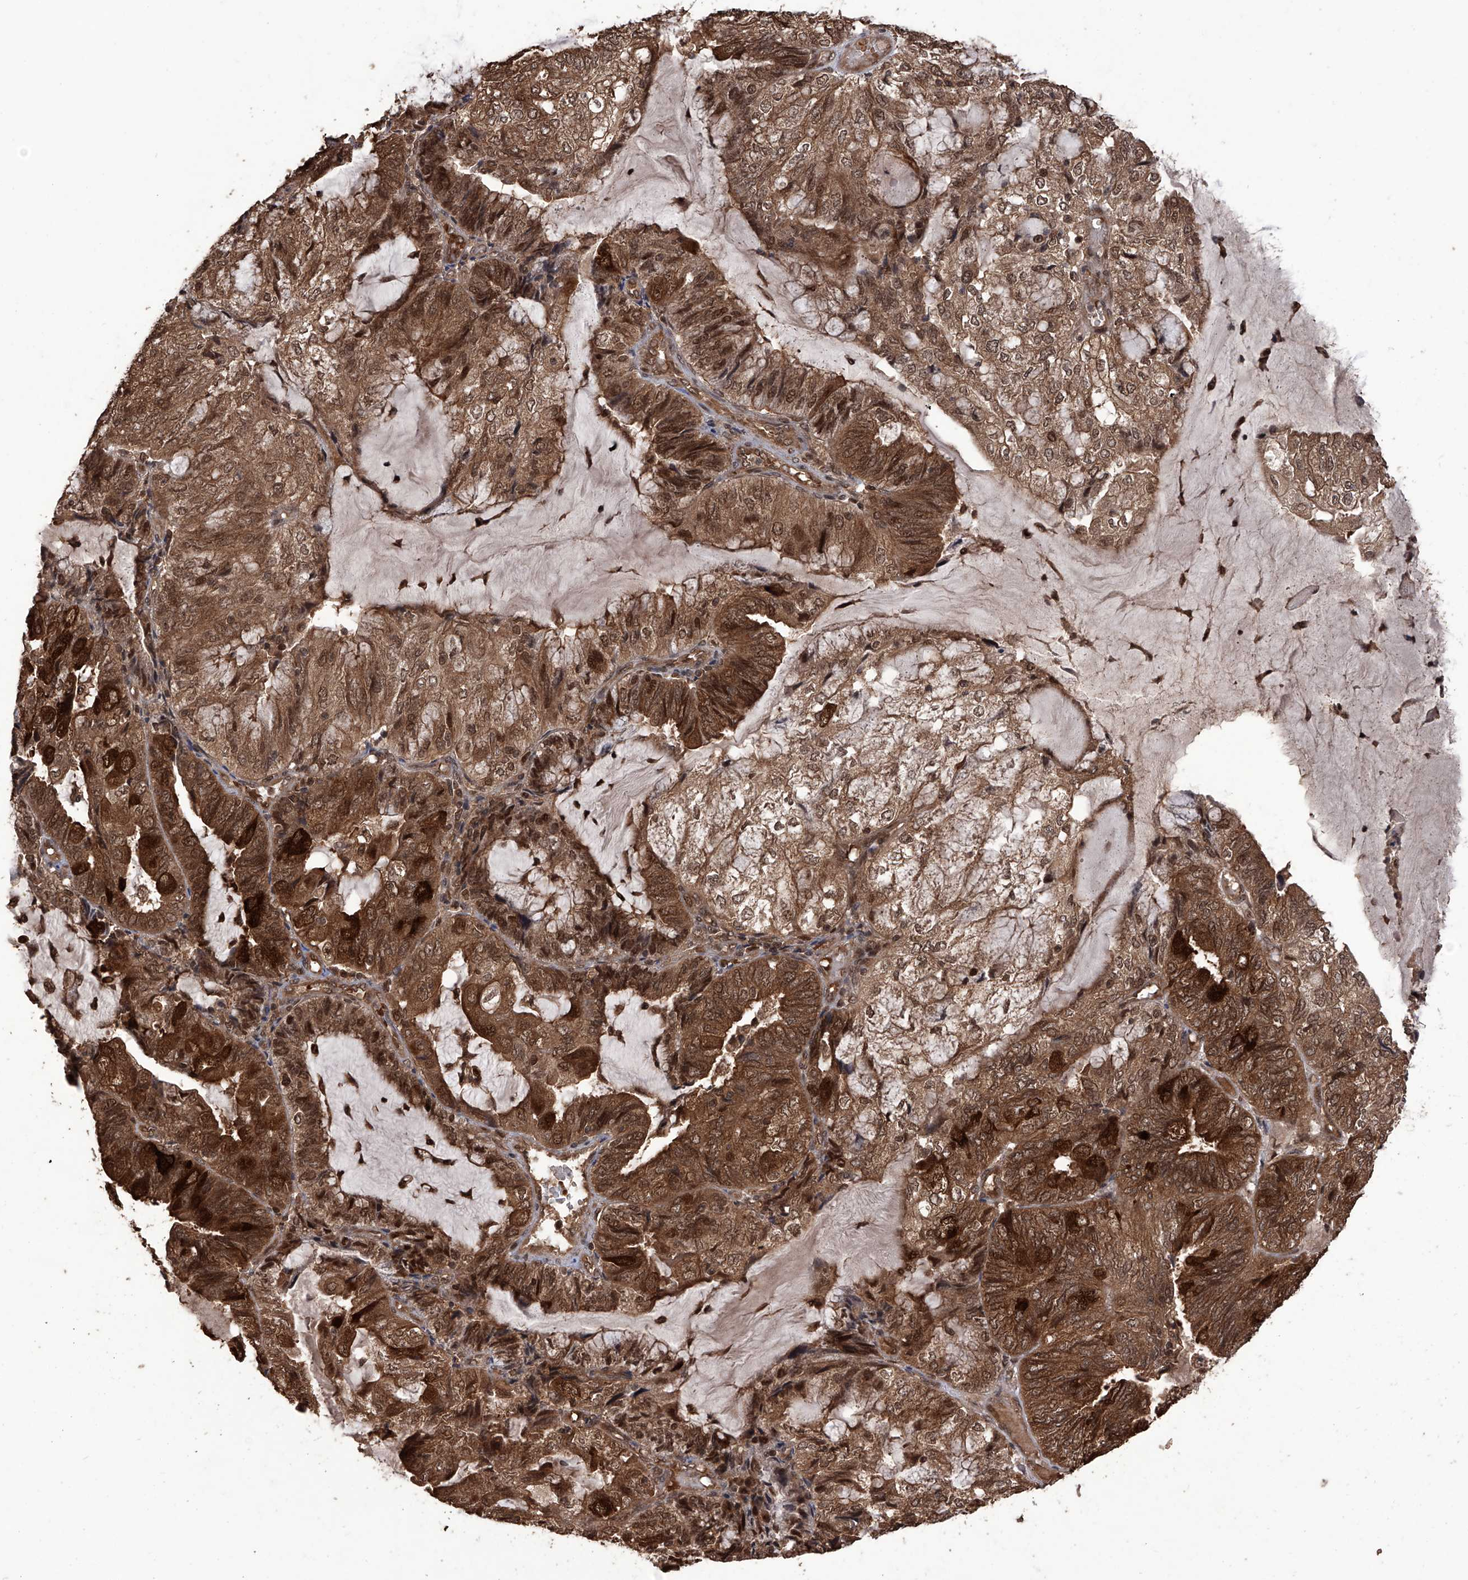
{"staining": {"intensity": "strong", "quantity": ">75%", "location": "cytoplasmic/membranous,nuclear"}, "tissue": "endometrial cancer", "cell_type": "Tumor cells", "image_type": "cancer", "snomed": [{"axis": "morphology", "description": "Adenocarcinoma, NOS"}, {"axis": "topography", "description": "Endometrium"}], "caption": "About >75% of tumor cells in human endometrial cancer (adenocarcinoma) show strong cytoplasmic/membranous and nuclear protein staining as visualized by brown immunohistochemical staining.", "gene": "LYSMD4", "patient": {"sex": "female", "age": 81}}